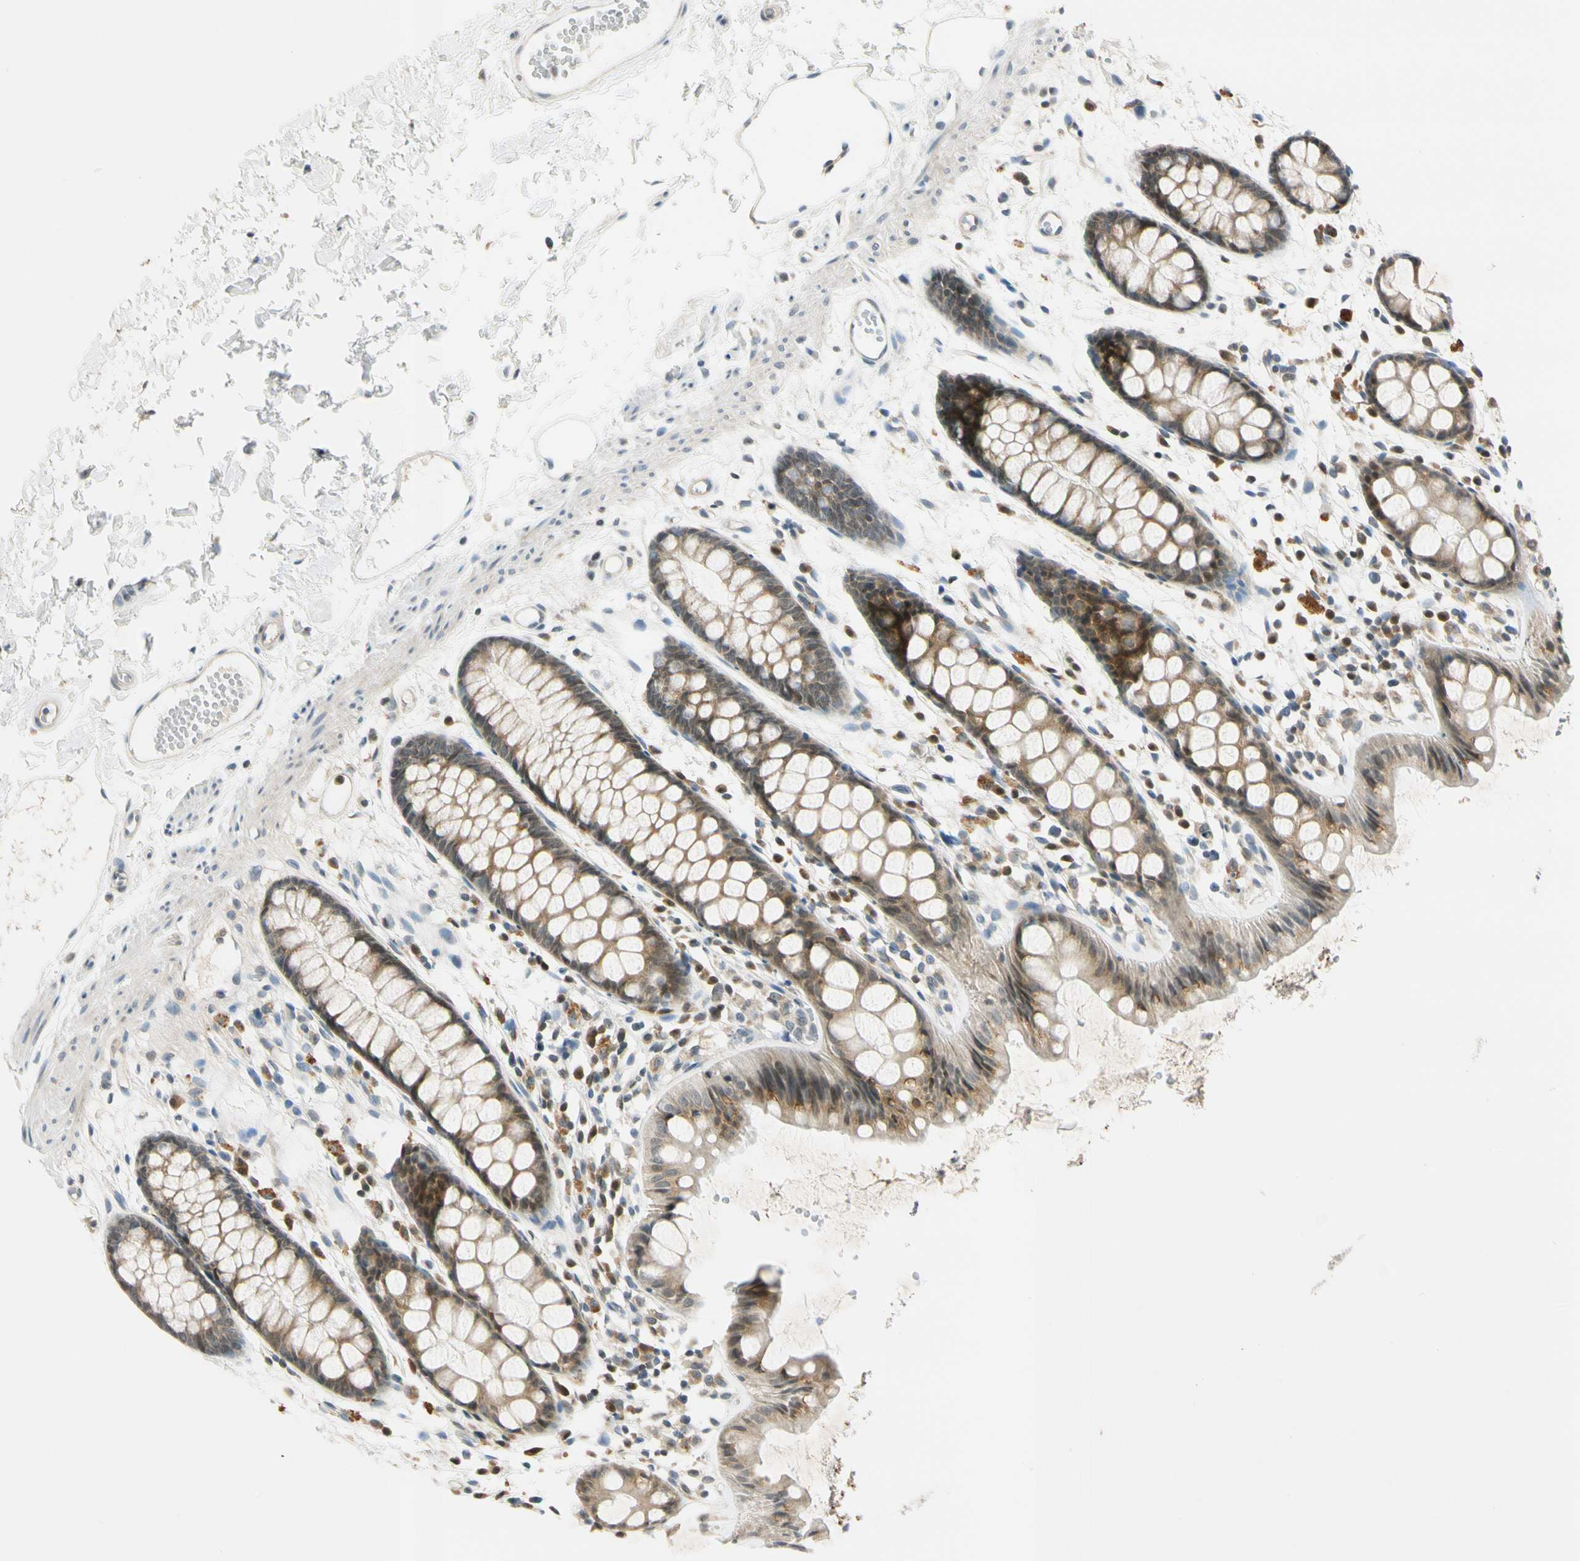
{"staining": {"intensity": "strong", "quantity": ">75%", "location": "cytoplasmic/membranous"}, "tissue": "rectum", "cell_type": "Glandular cells", "image_type": "normal", "snomed": [{"axis": "morphology", "description": "Normal tissue, NOS"}, {"axis": "topography", "description": "Rectum"}], "caption": "The immunohistochemical stain highlights strong cytoplasmic/membranous positivity in glandular cells of benign rectum.", "gene": "RPS6KB2", "patient": {"sex": "female", "age": 66}}